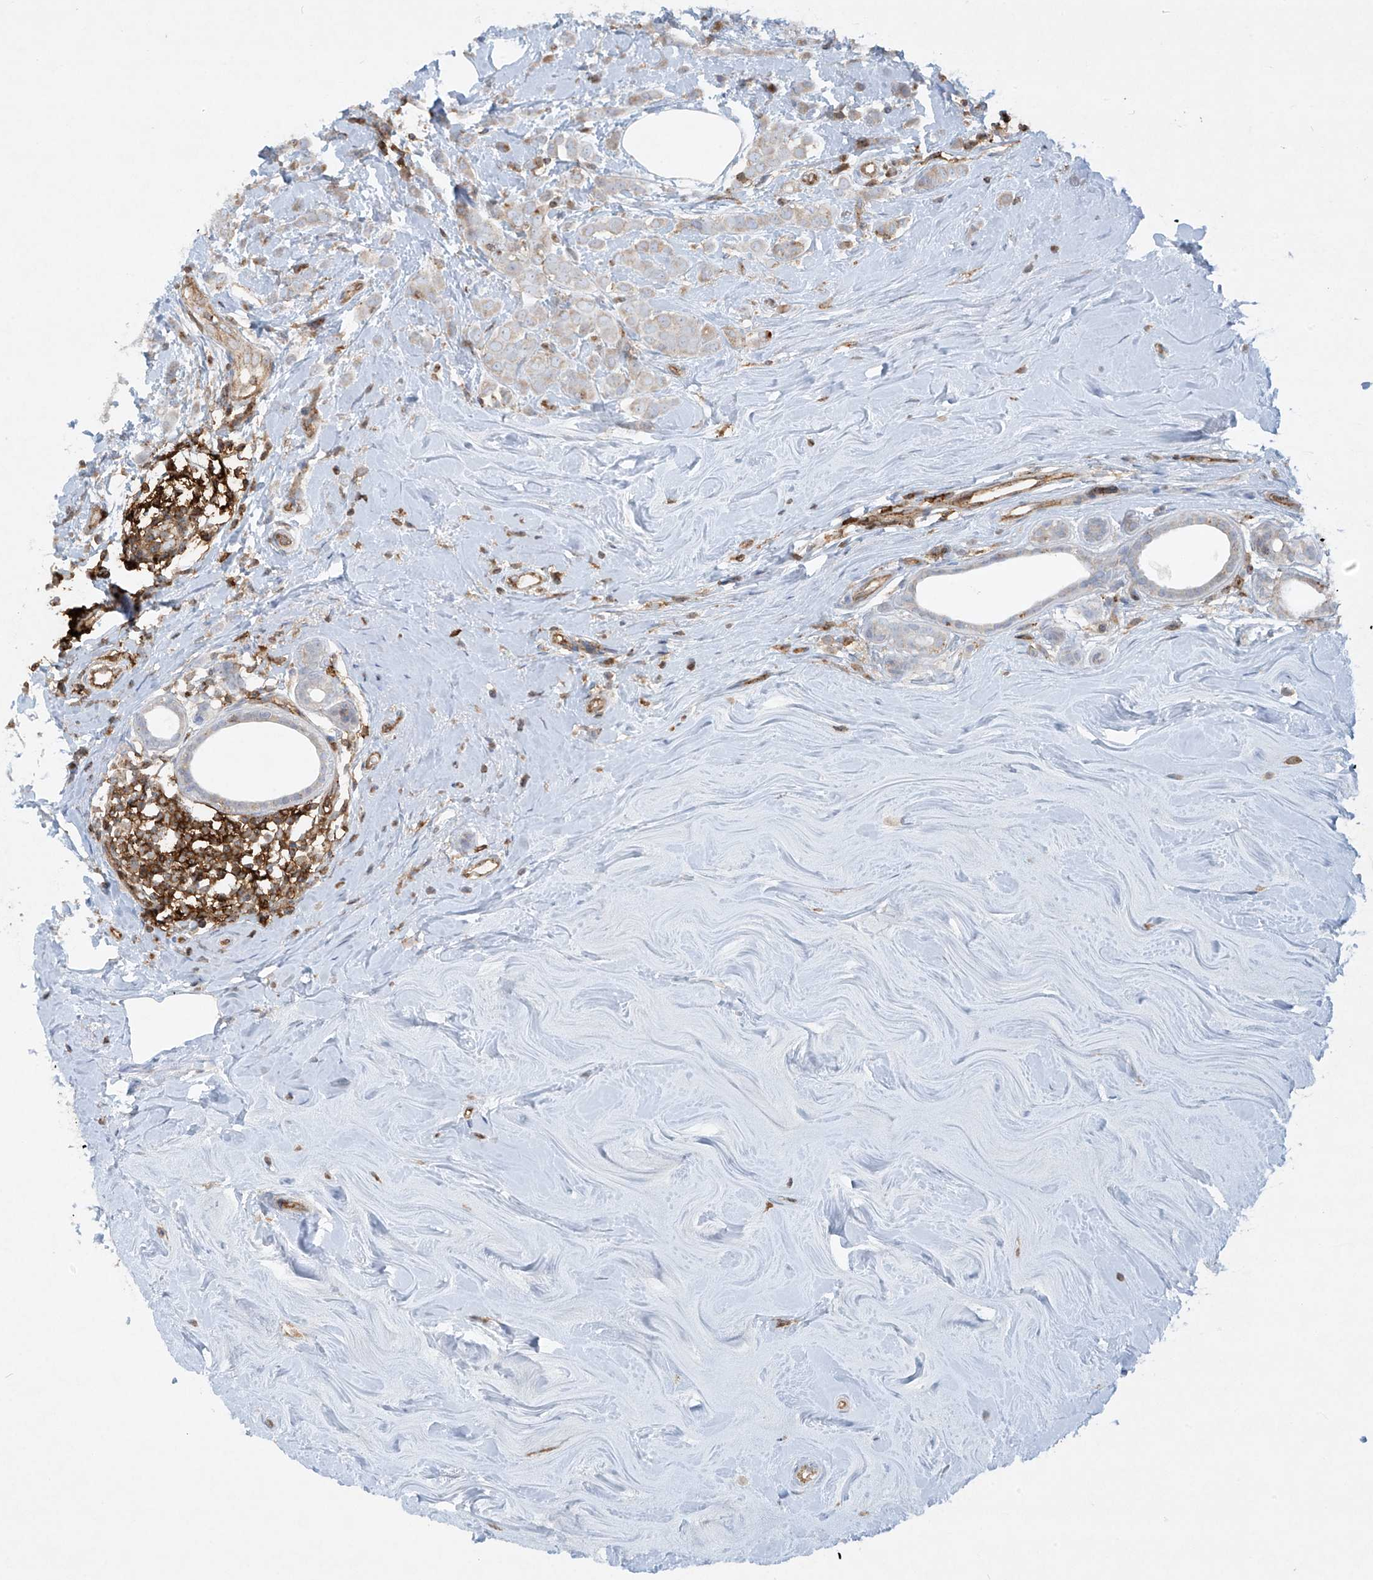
{"staining": {"intensity": "weak", "quantity": "<25%", "location": "cytoplasmic/membranous"}, "tissue": "breast cancer", "cell_type": "Tumor cells", "image_type": "cancer", "snomed": [{"axis": "morphology", "description": "Lobular carcinoma"}, {"axis": "topography", "description": "Breast"}], "caption": "This is an immunohistochemistry (IHC) micrograph of human breast cancer. There is no expression in tumor cells.", "gene": "HLA-E", "patient": {"sex": "female", "age": 47}}